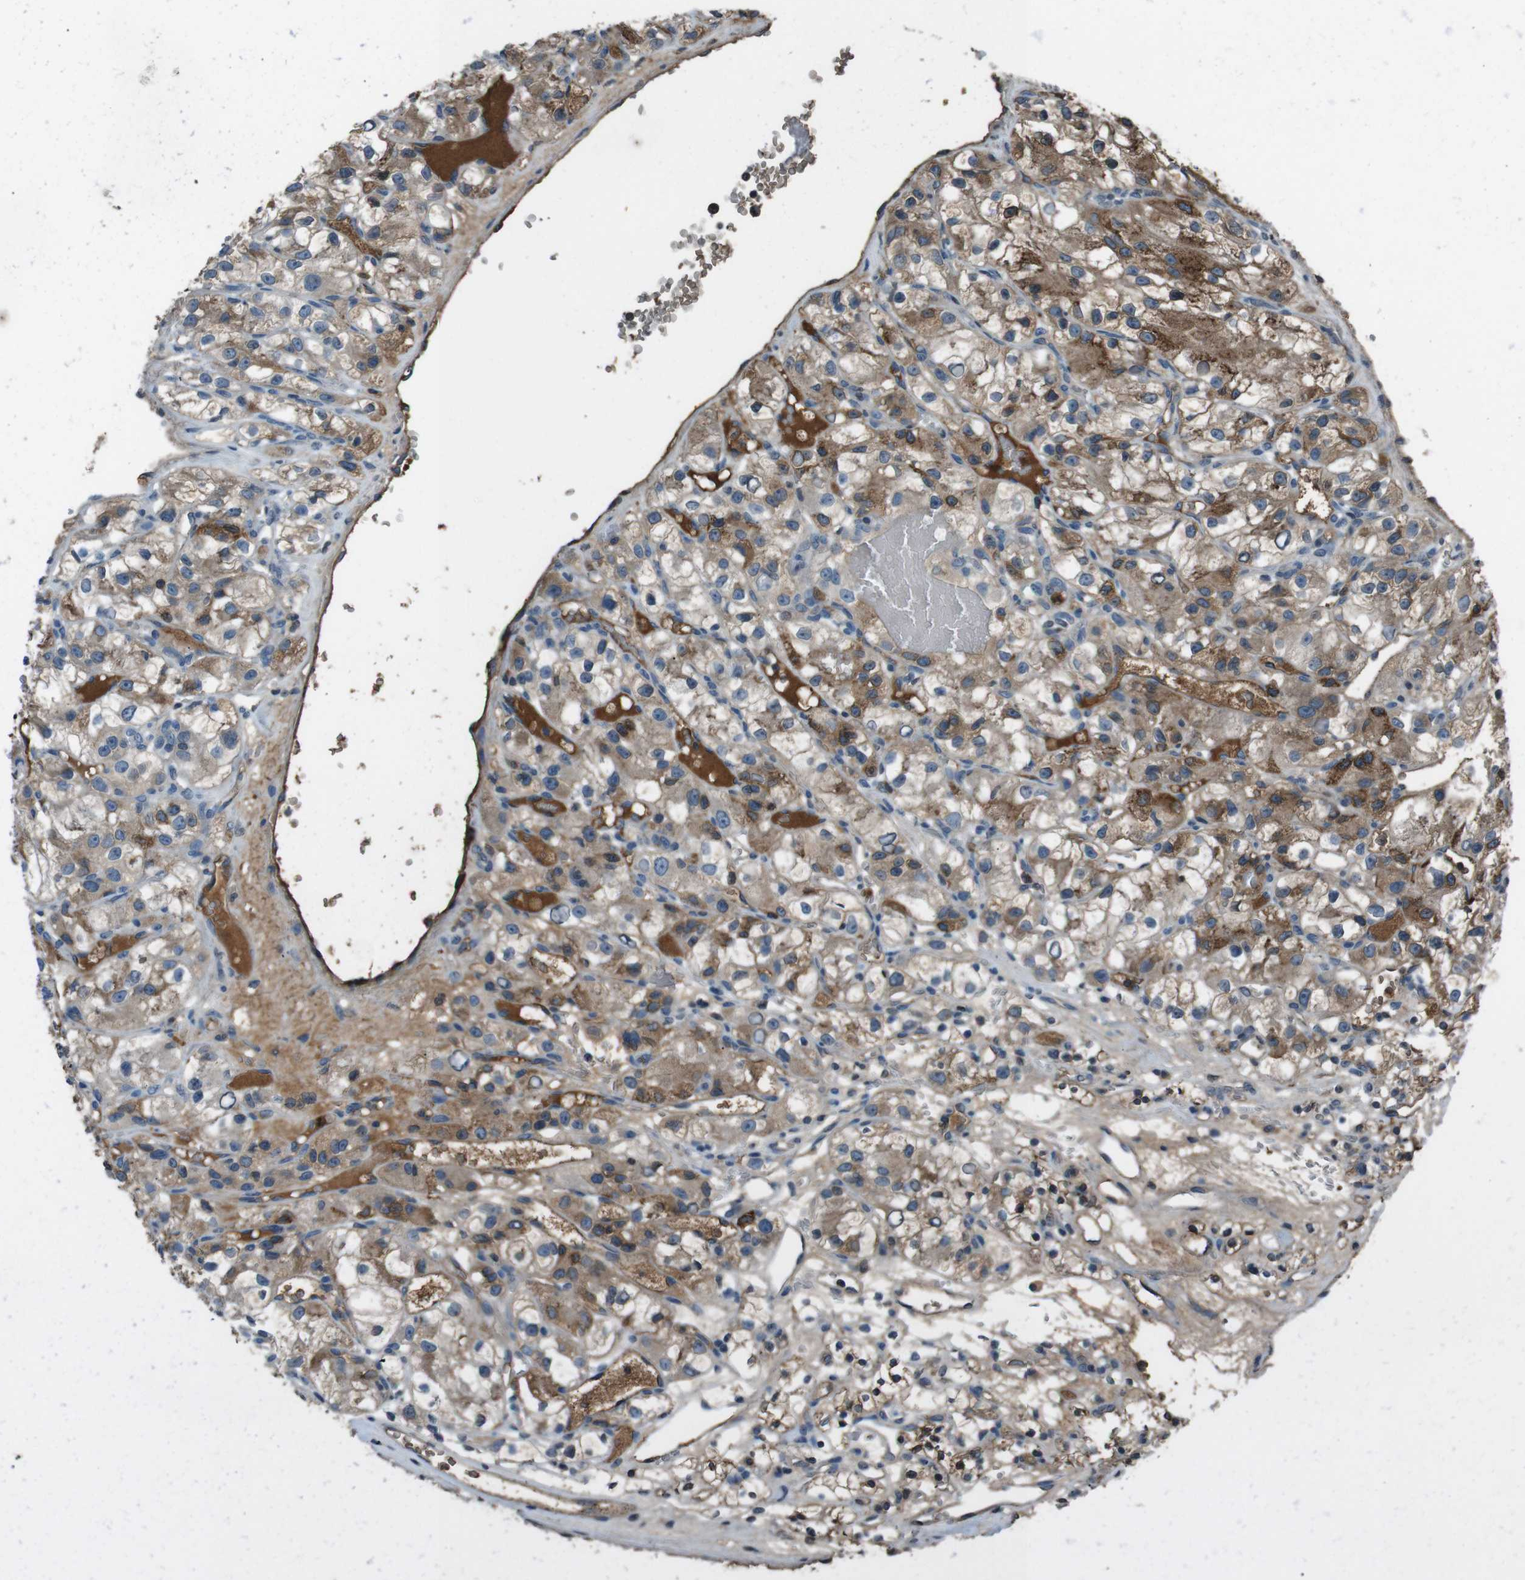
{"staining": {"intensity": "moderate", "quantity": ">75%", "location": "cytoplasmic/membranous"}, "tissue": "renal cancer", "cell_type": "Tumor cells", "image_type": "cancer", "snomed": [{"axis": "morphology", "description": "Adenocarcinoma, NOS"}, {"axis": "topography", "description": "Kidney"}], "caption": "Immunohistochemistry of human renal adenocarcinoma displays medium levels of moderate cytoplasmic/membranous expression in approximately >75% of tumor cells.", "gene": "UGT1A6", "patient": {"sex": "female", "age": 57}}